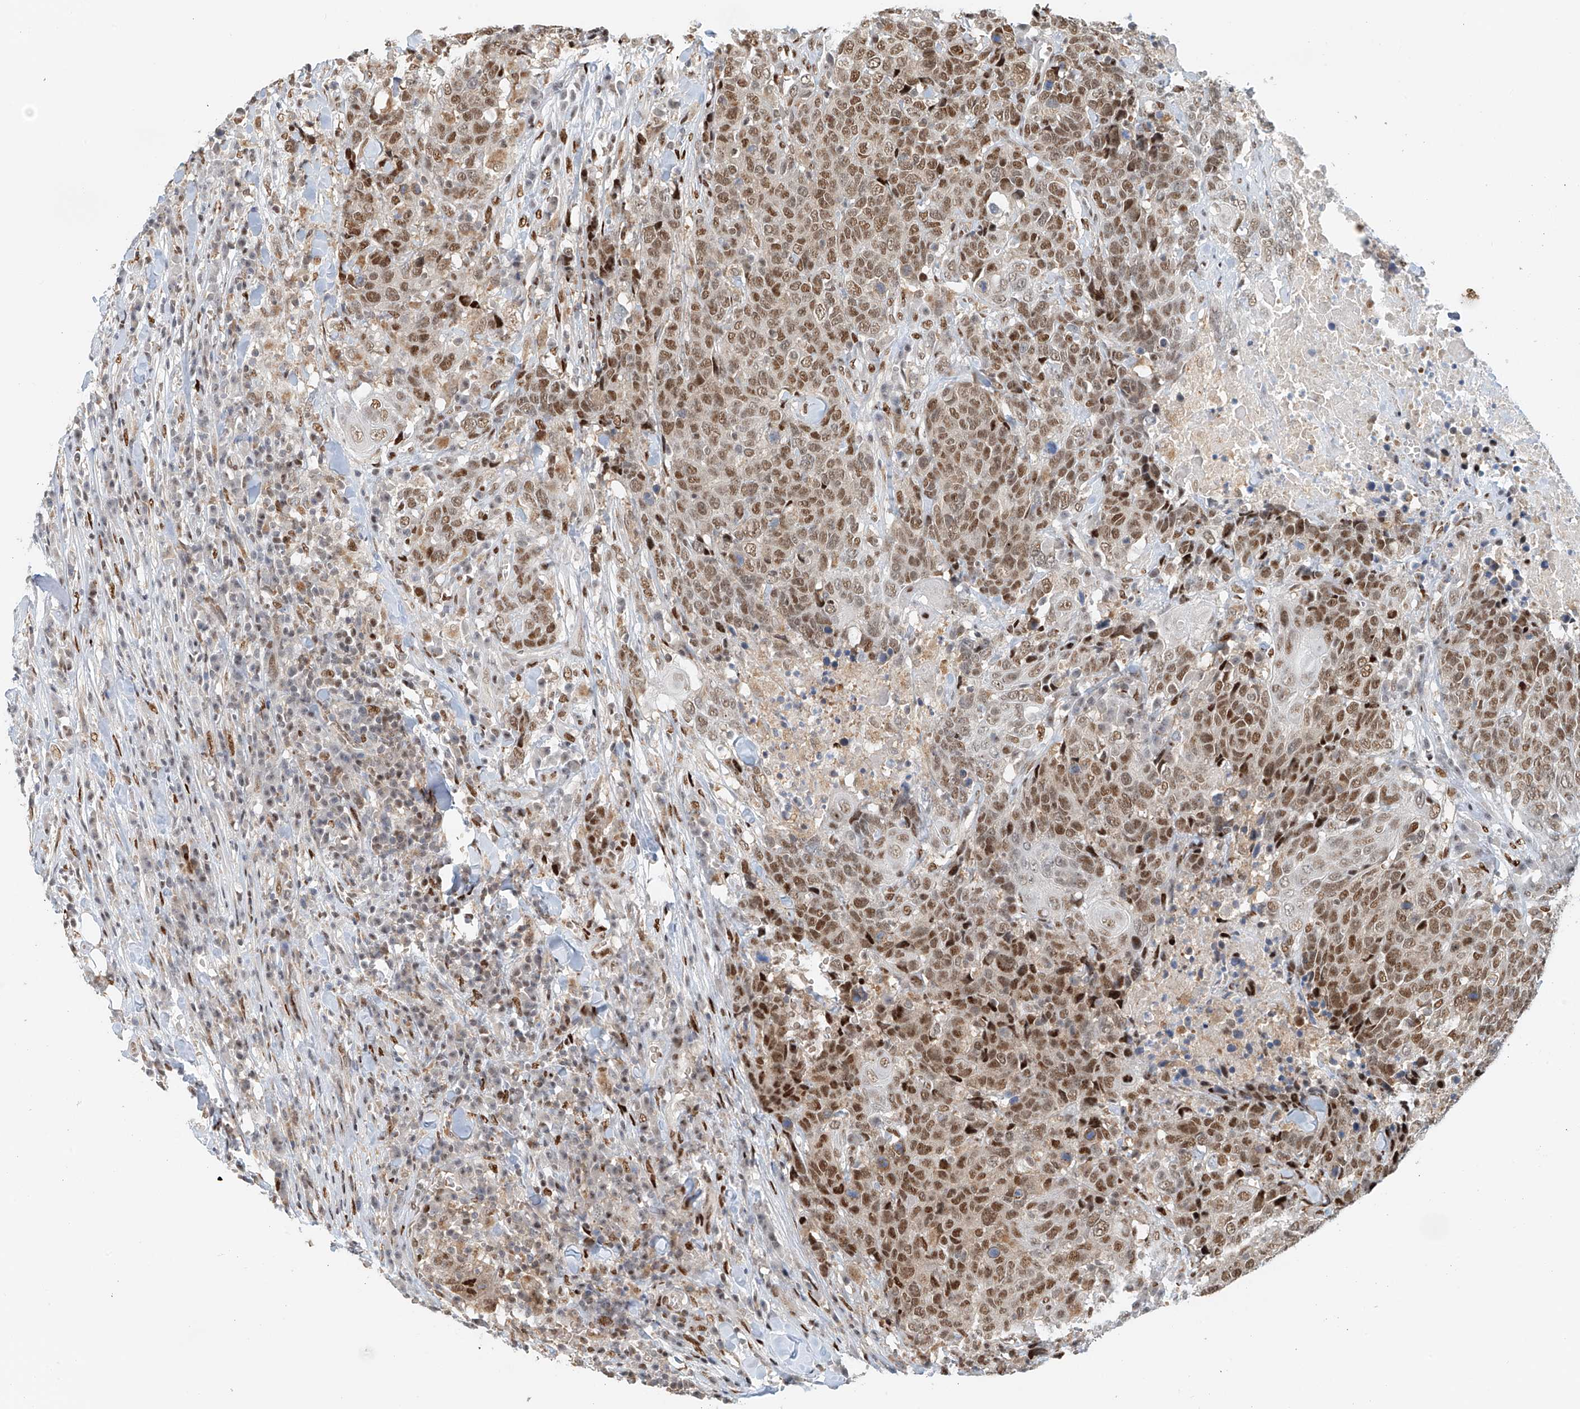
{"staining": {"intensity": "moderate", "quantity": ">75%", "location": "nuclear"}, "tissue": "head and neck cancer", "cell_type": "Tumor cells", "image_type": "cancer", "snomed": [{"axis": "morphology", "description": "Squamous cell carcinoma, NOS"}, {"axis": "topography", "description": "Head-Neck"}], "caption": "A histopathology image showing moderate nuclear staining in about >75% of tumor cells in head and neck squamous cell carcinoma, as visualized by brown immunohistochemical staining.", "gene": "ZNF514", "patient": {"sex": "male", "age": 66}}